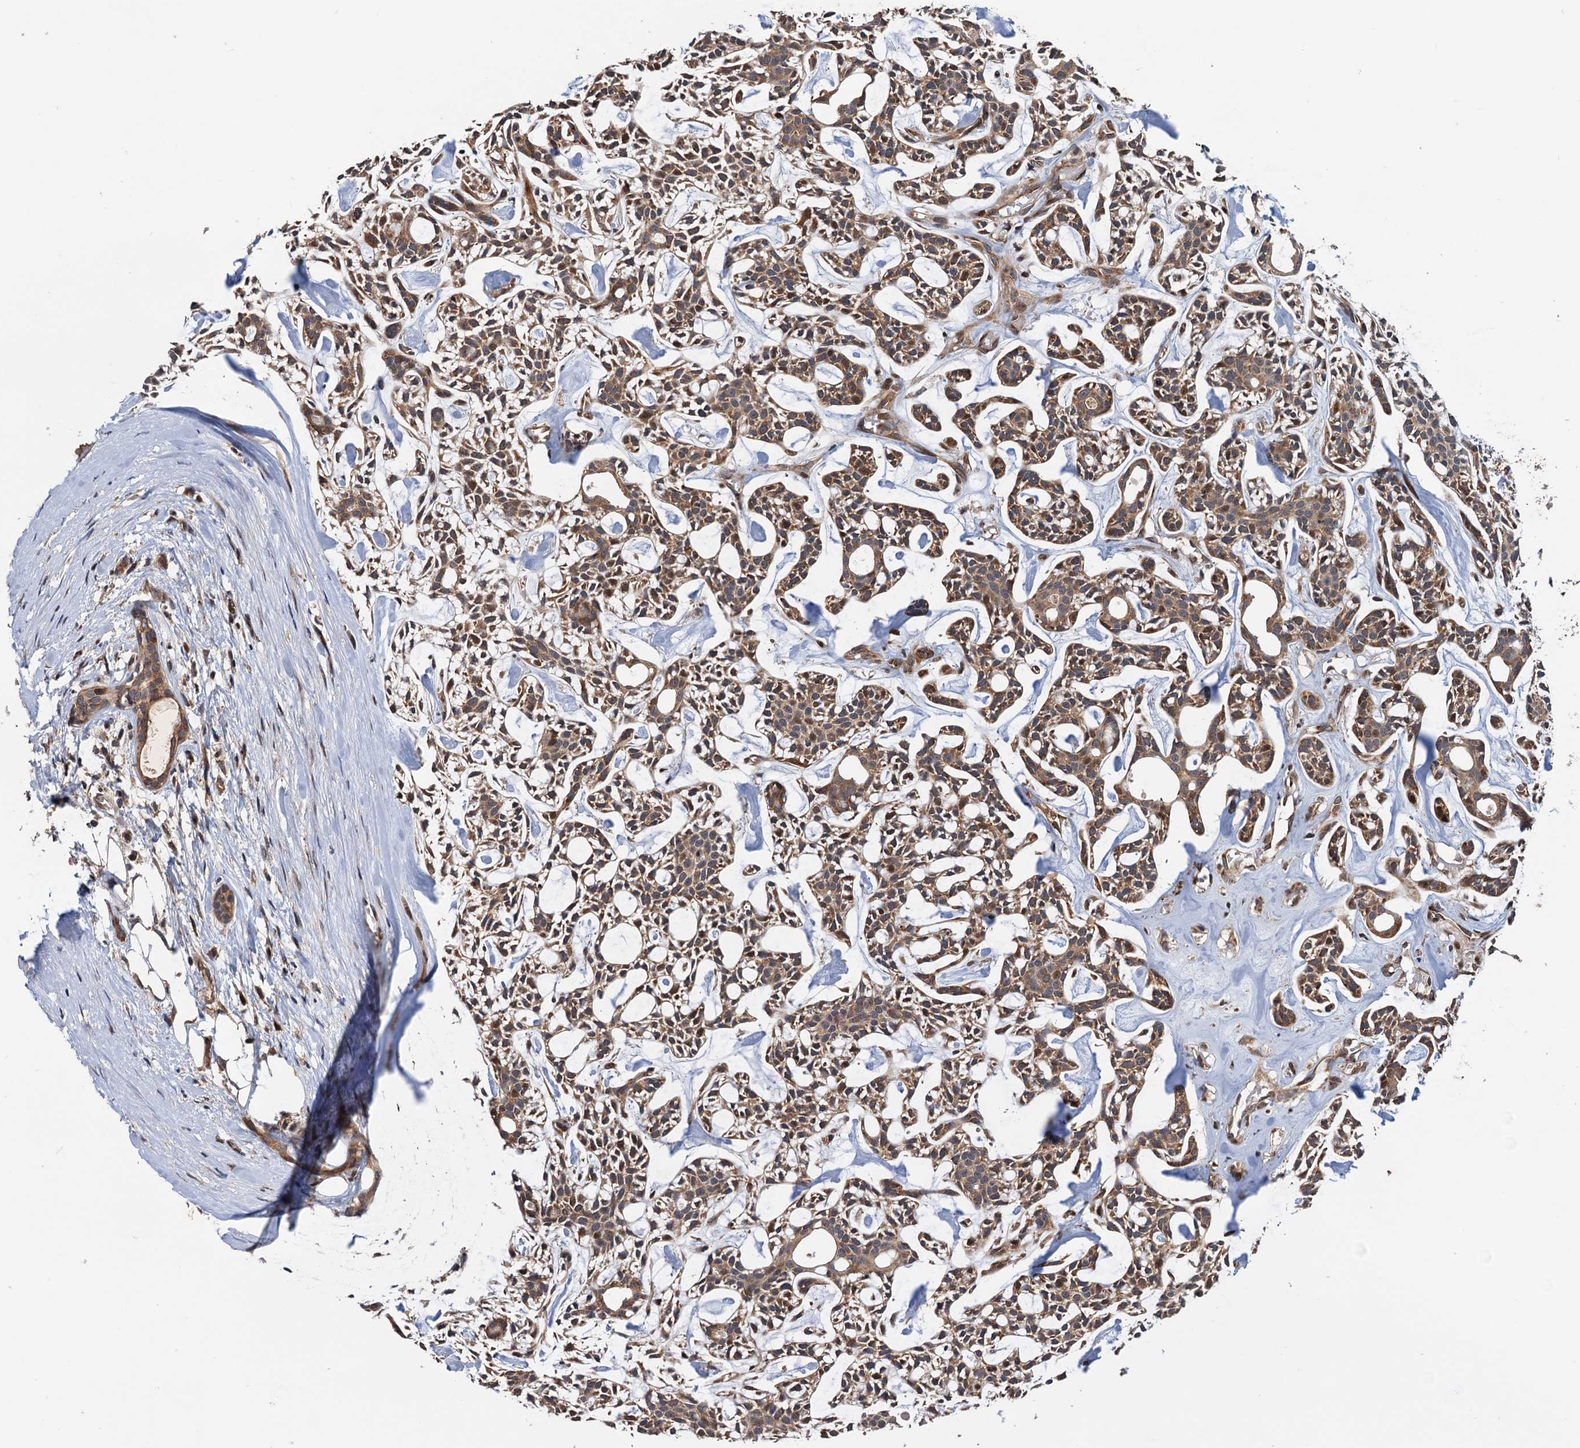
{"staining": {"intensity": "moderate", "quantity": ">75%", "location": "cytoplasmic/membranous"}, "tissue": "head and neck cancer", "cell_type": "Tumor cells", "image_type": "cancer", "snomed": [{"axis": "morphology", "description": "Adenocarcinoma, NOS"}, {"axis": "topography", "description": "Salivary gland"}, {"axis": "topography", "description": "Head-Neck"}], "caption": "Tumor cells show medium levels of moderate cytoplasmic/membranous positivity in approximately >75% of cells in human adenocarcinoma (head and neck). (brown staining indicates protein expression, while blue staining denotes nuclei).", "gene": "NAA16", "patient": {"sex": "male", "age": 55}}